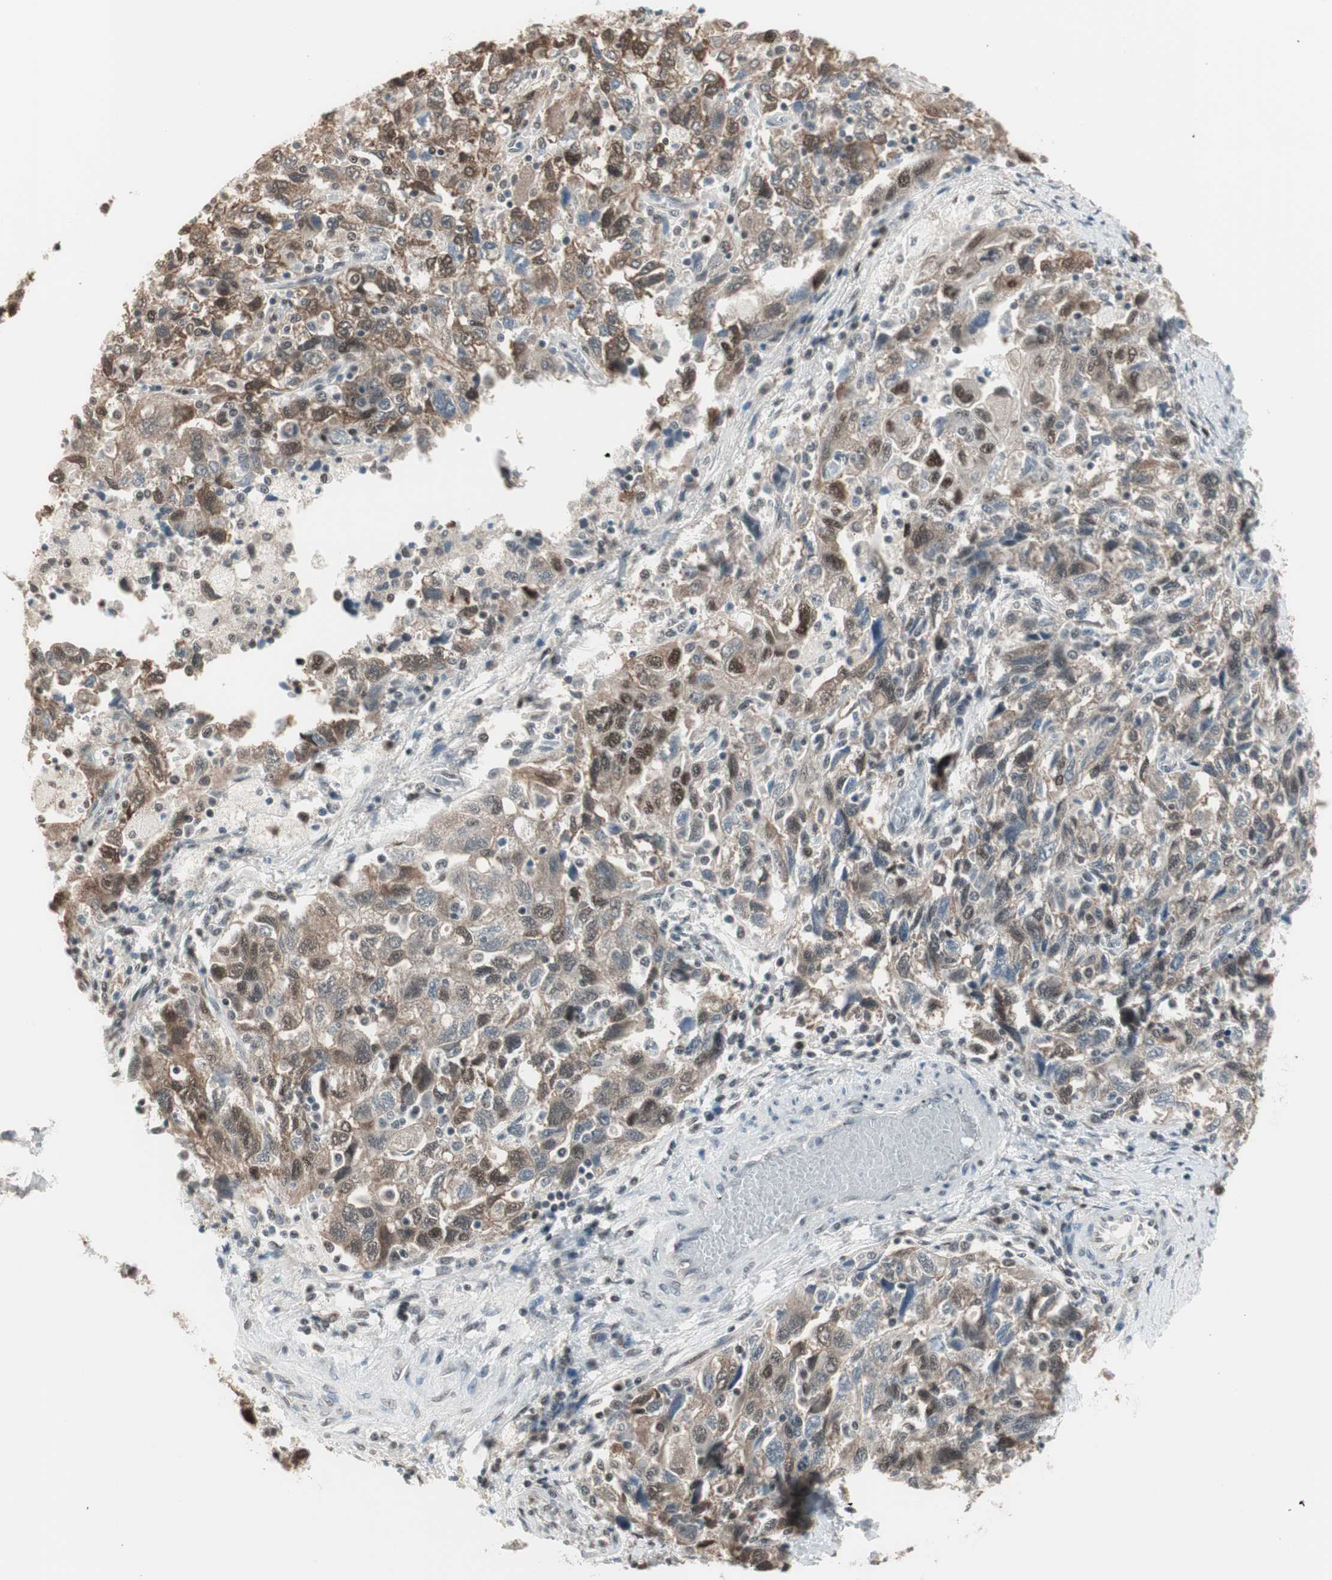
{"staining": {"intensity": "moderate", "quantity": ">75%", "location": "cytoplasmic/membranous,nuclear"}, "tissue": "ovarian cancer", "cell_type": "Tumor cells", "image_type": "cancer", "snomed": [{"axis": "morphology", "description": "Carcinoma, NOS"}, {"axis": "morphology", "description": "Cystadenocarcinoma, serous, NOS"}, {"axis": "topography", "description": "Ovary"}], "caption": "IHC micrograph of ovarian carcinoma stained for a protein (brown), which exhibits medium levels of moderate cytoplasmic/membranous and nuclear staining in approximately >75% of tumor cells.", "gene": "LONP2", "patient": {"sex": "female", "age": 69}}